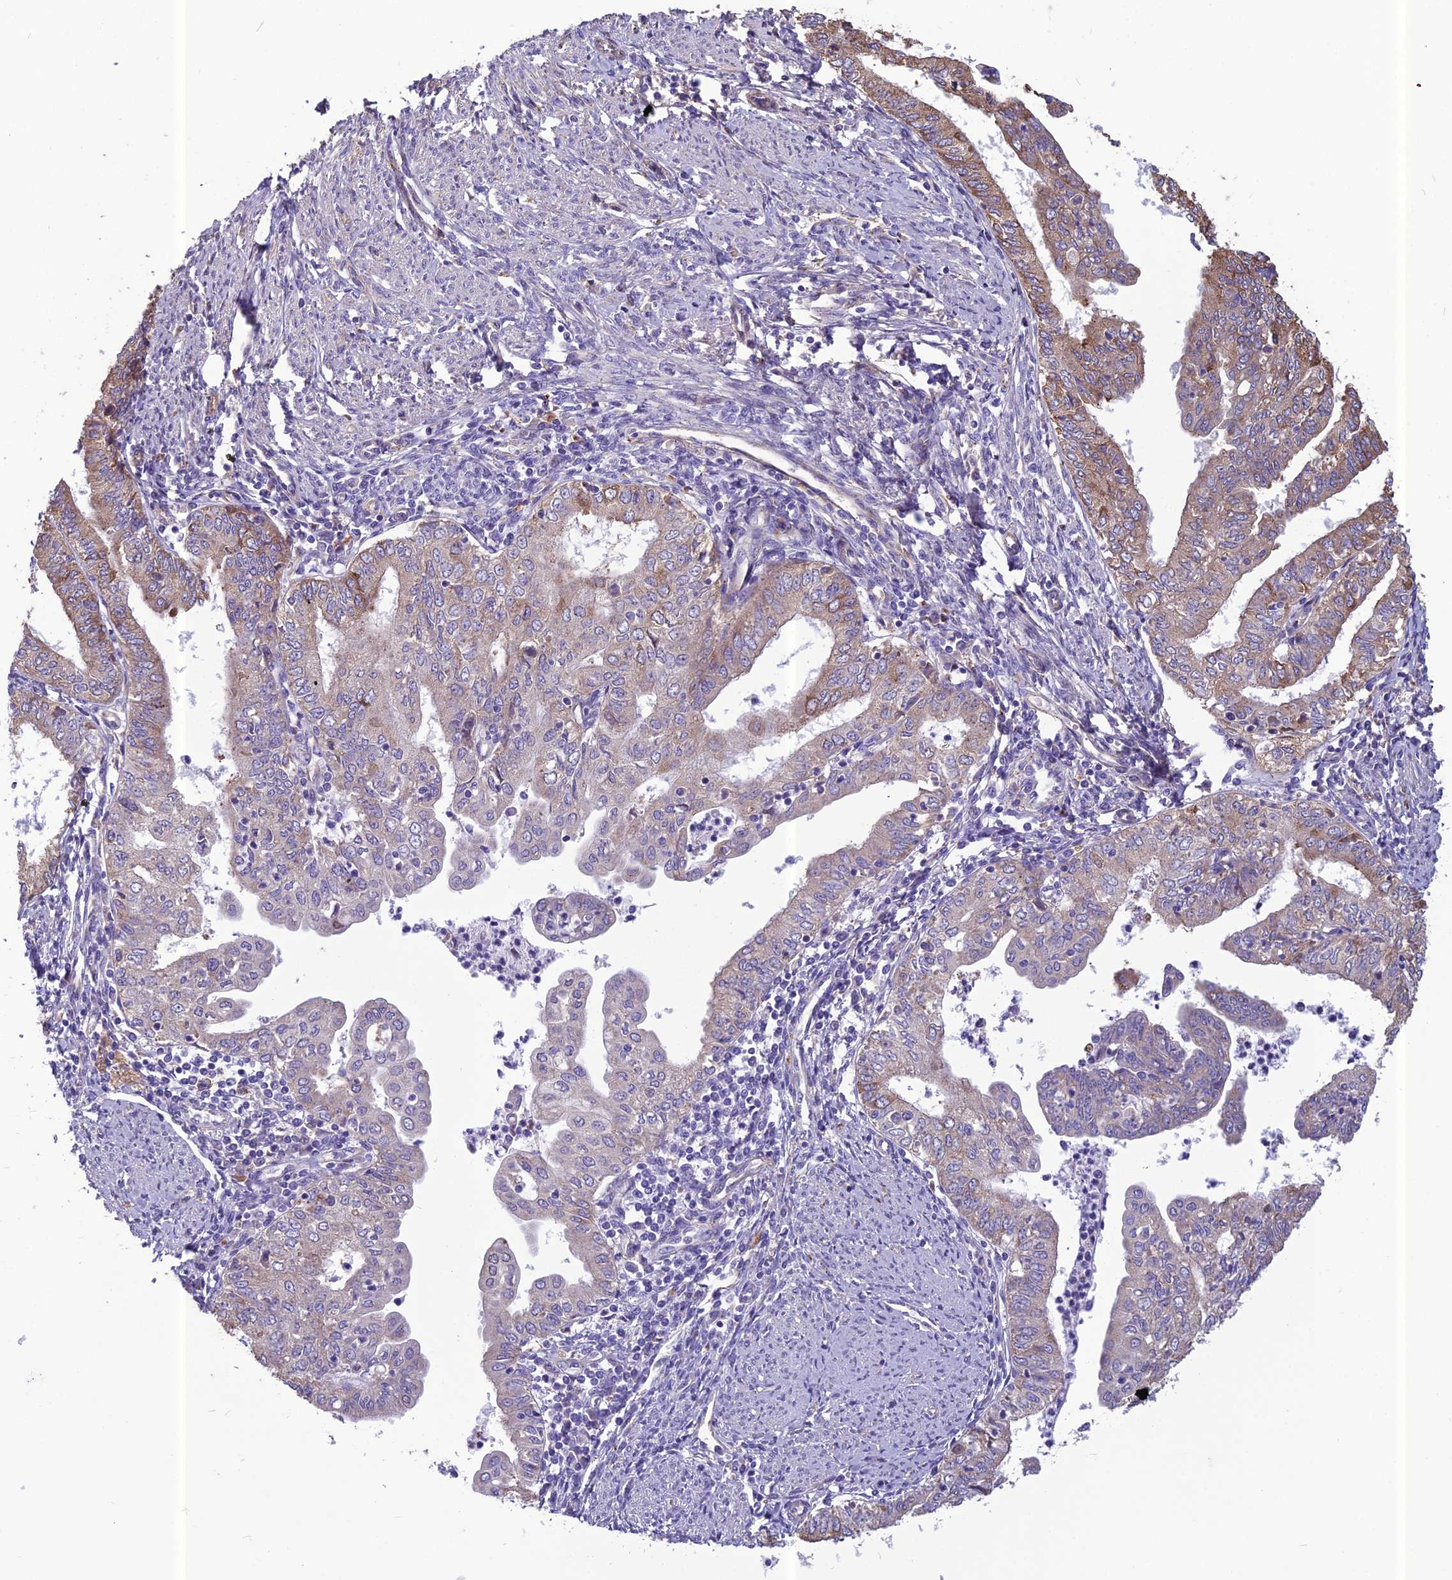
{"staining": {"intensity": "moderate", "quantity": "<25%", "location": "cytoplasmic/membranous"}, "tissue": "endometrial cancer", "cell_type": "Tumor cells", "image_type": "cancer", "snomed": [{"axis": "morphology", "description": "Adenocarcinoma, NOS"}, {"axis": "topography", "description": "Endometrium"}], "caption": "A low amount of moderate cytoplasmic/membranous staining is identified in approximately <25% of tumor cells in endometrial adenocarcinoma tissue. The protein is shown in brown color, while the nuclei are stained blue.", "gene": "SPDL1", "patient": {"sex": "female", "age": 66}}